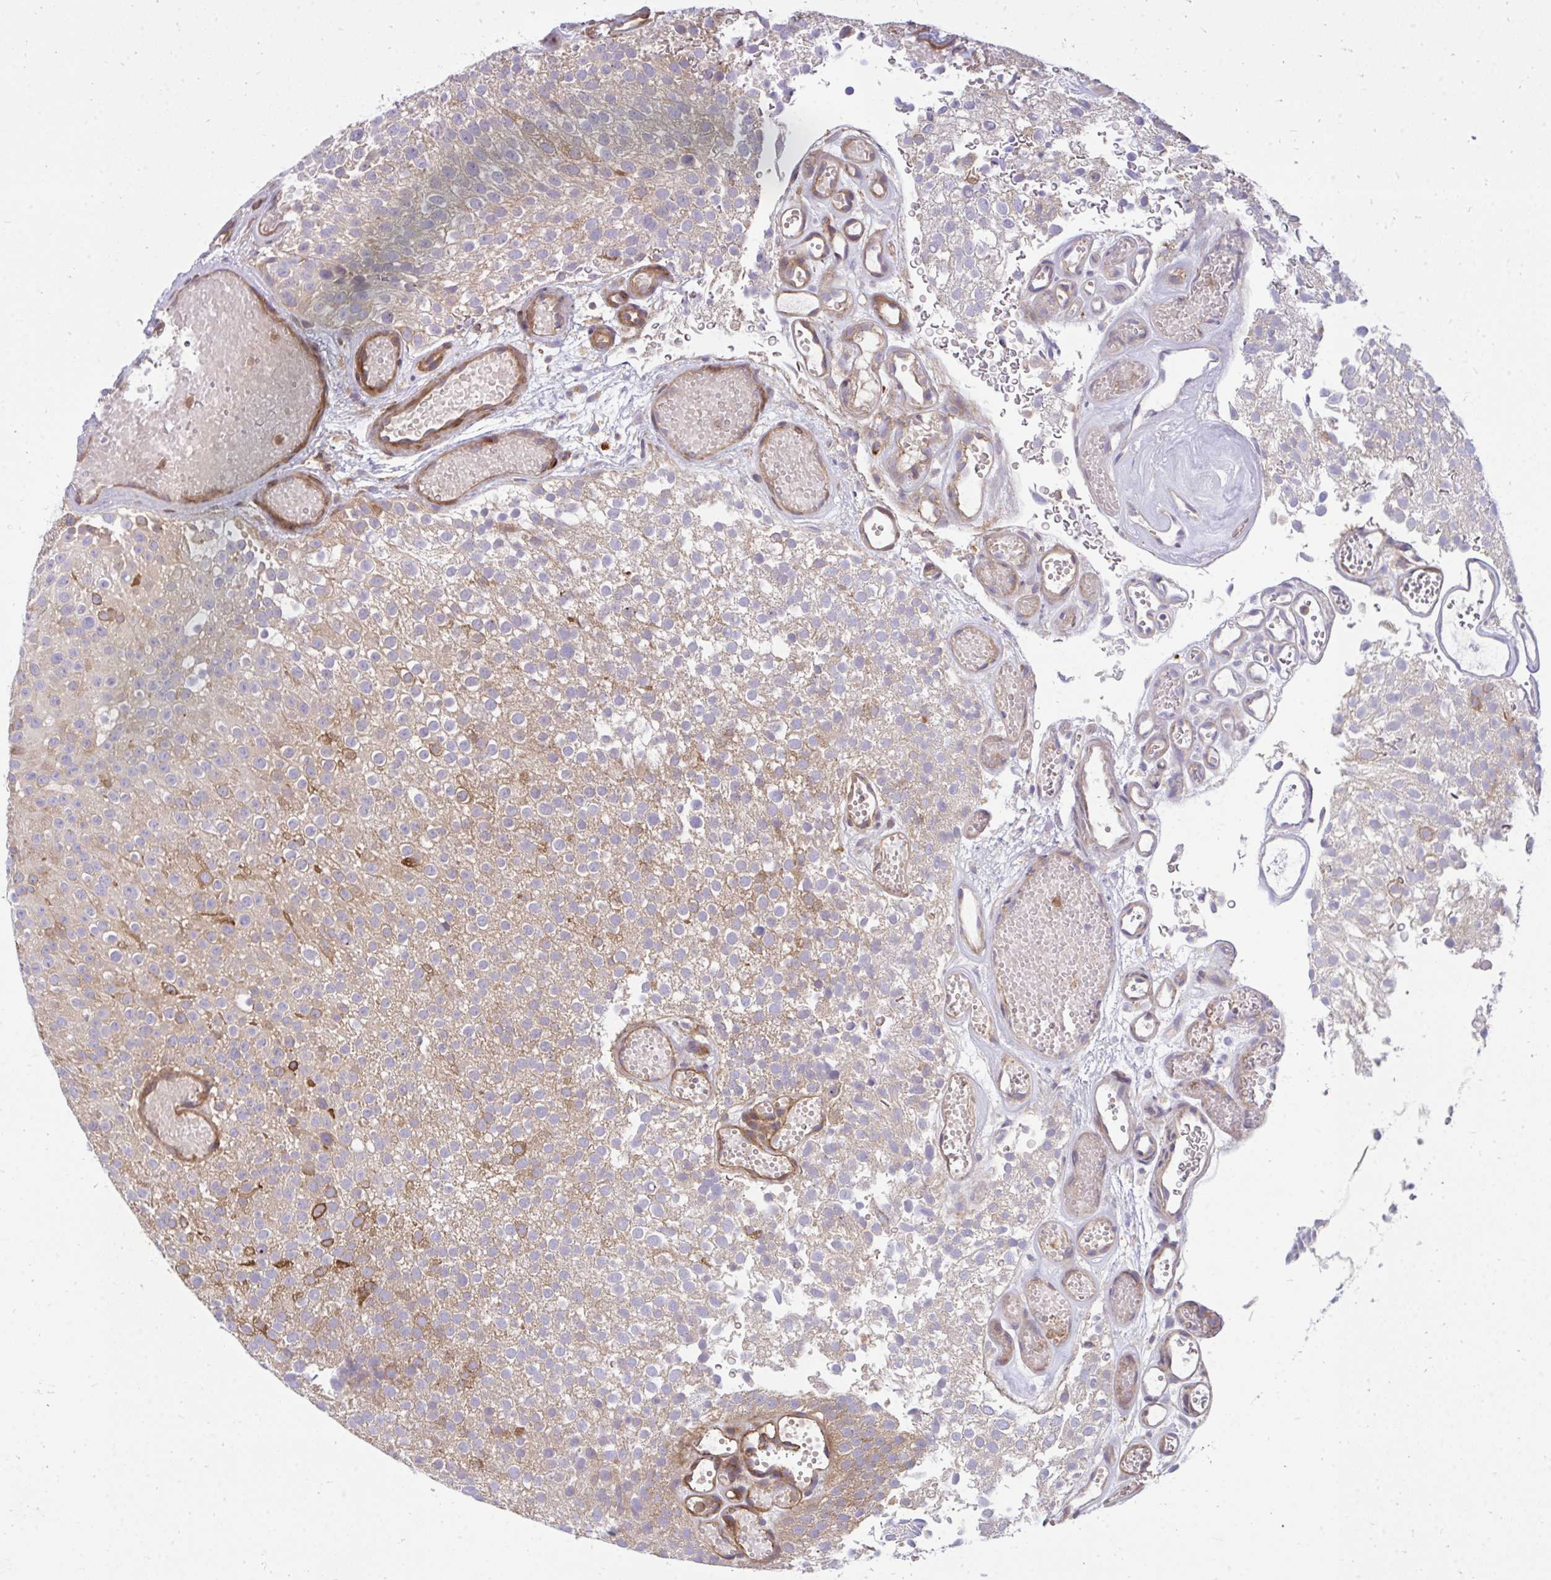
{"staining": {"intensity": "weak", "quantity": ">75%", "location": "cytoplasmic/membranous"}, "tissue": "urothelial cancer", "cell_type": "Tumor cells", "image_type": "cancer", "snomed": [{"axis": "morphology", "description": "Urothelial carcinoma, Low grade"}, {"axis": "topography", "description": "Urinary bladder"}], "caption": "Immunohistochemical staining of human urothelial cancer demonstrates weak cytoplasmic/membranous protein positivity in approximately >75% of tumor cells. Using DAB (3,3'-diaminobenzidine) (brown) and hematoxylin (blue) stains, captured at high magnification using brightfield microscopy.", "gene": "ASAP1", "patient": {"sex": "male", "age": 78}}